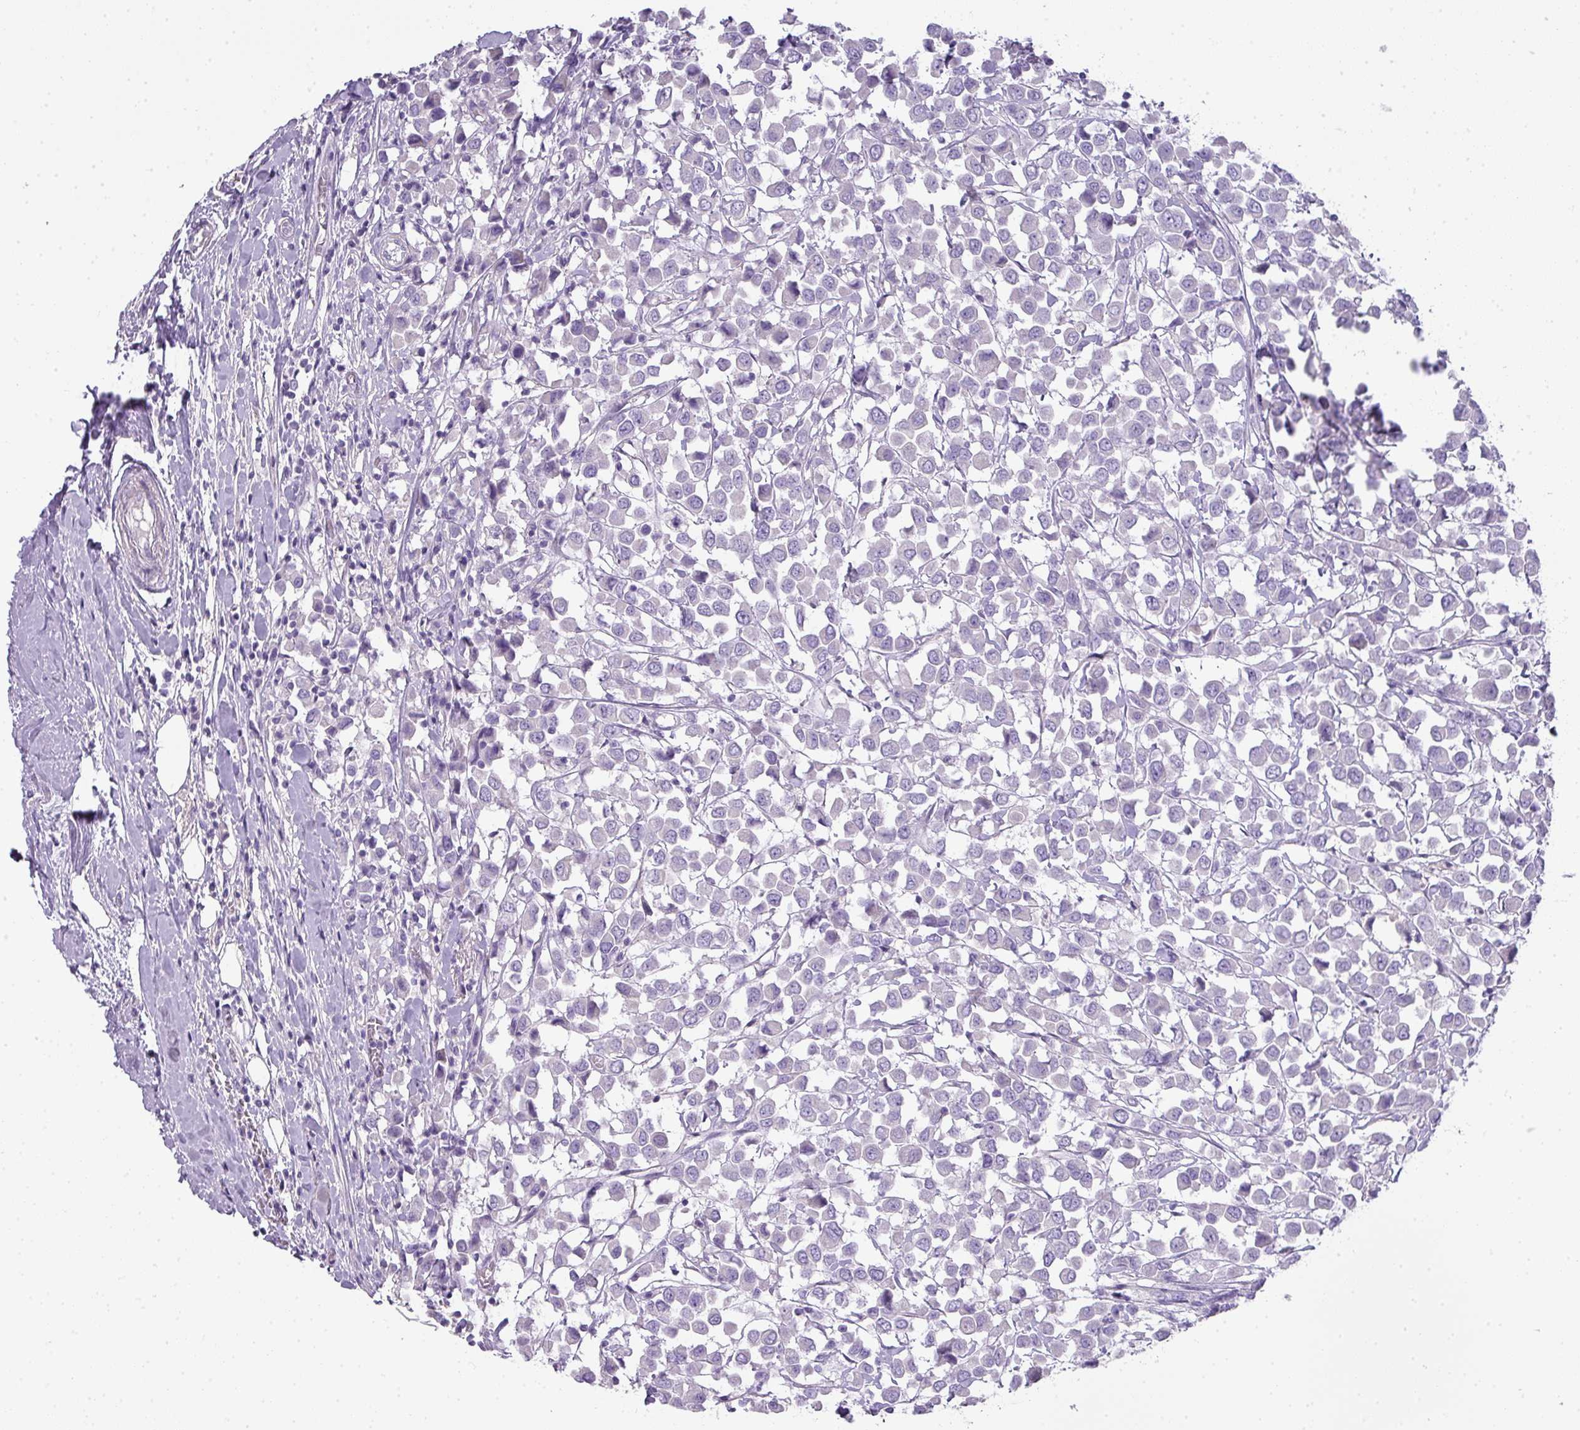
{"staining": {"intensity": "negative", "quantity": "none", "location": "none"}, "tissue": "breast cancer", "cell_type": "Tumor cells", "image_type": "cancer", "snomed": [{"axis": "morphology", "description": "Duct carcinoma"}, {"axis": "topography", "description": "Breast"}], "caption": "Human invasive ductal carcinoma (breast) stained for a protein using immunohistochemistry (IHC) shows no expression in tumor cells.", "gene": "GLI4", "patient": {"sex": "female", "age": 61}}